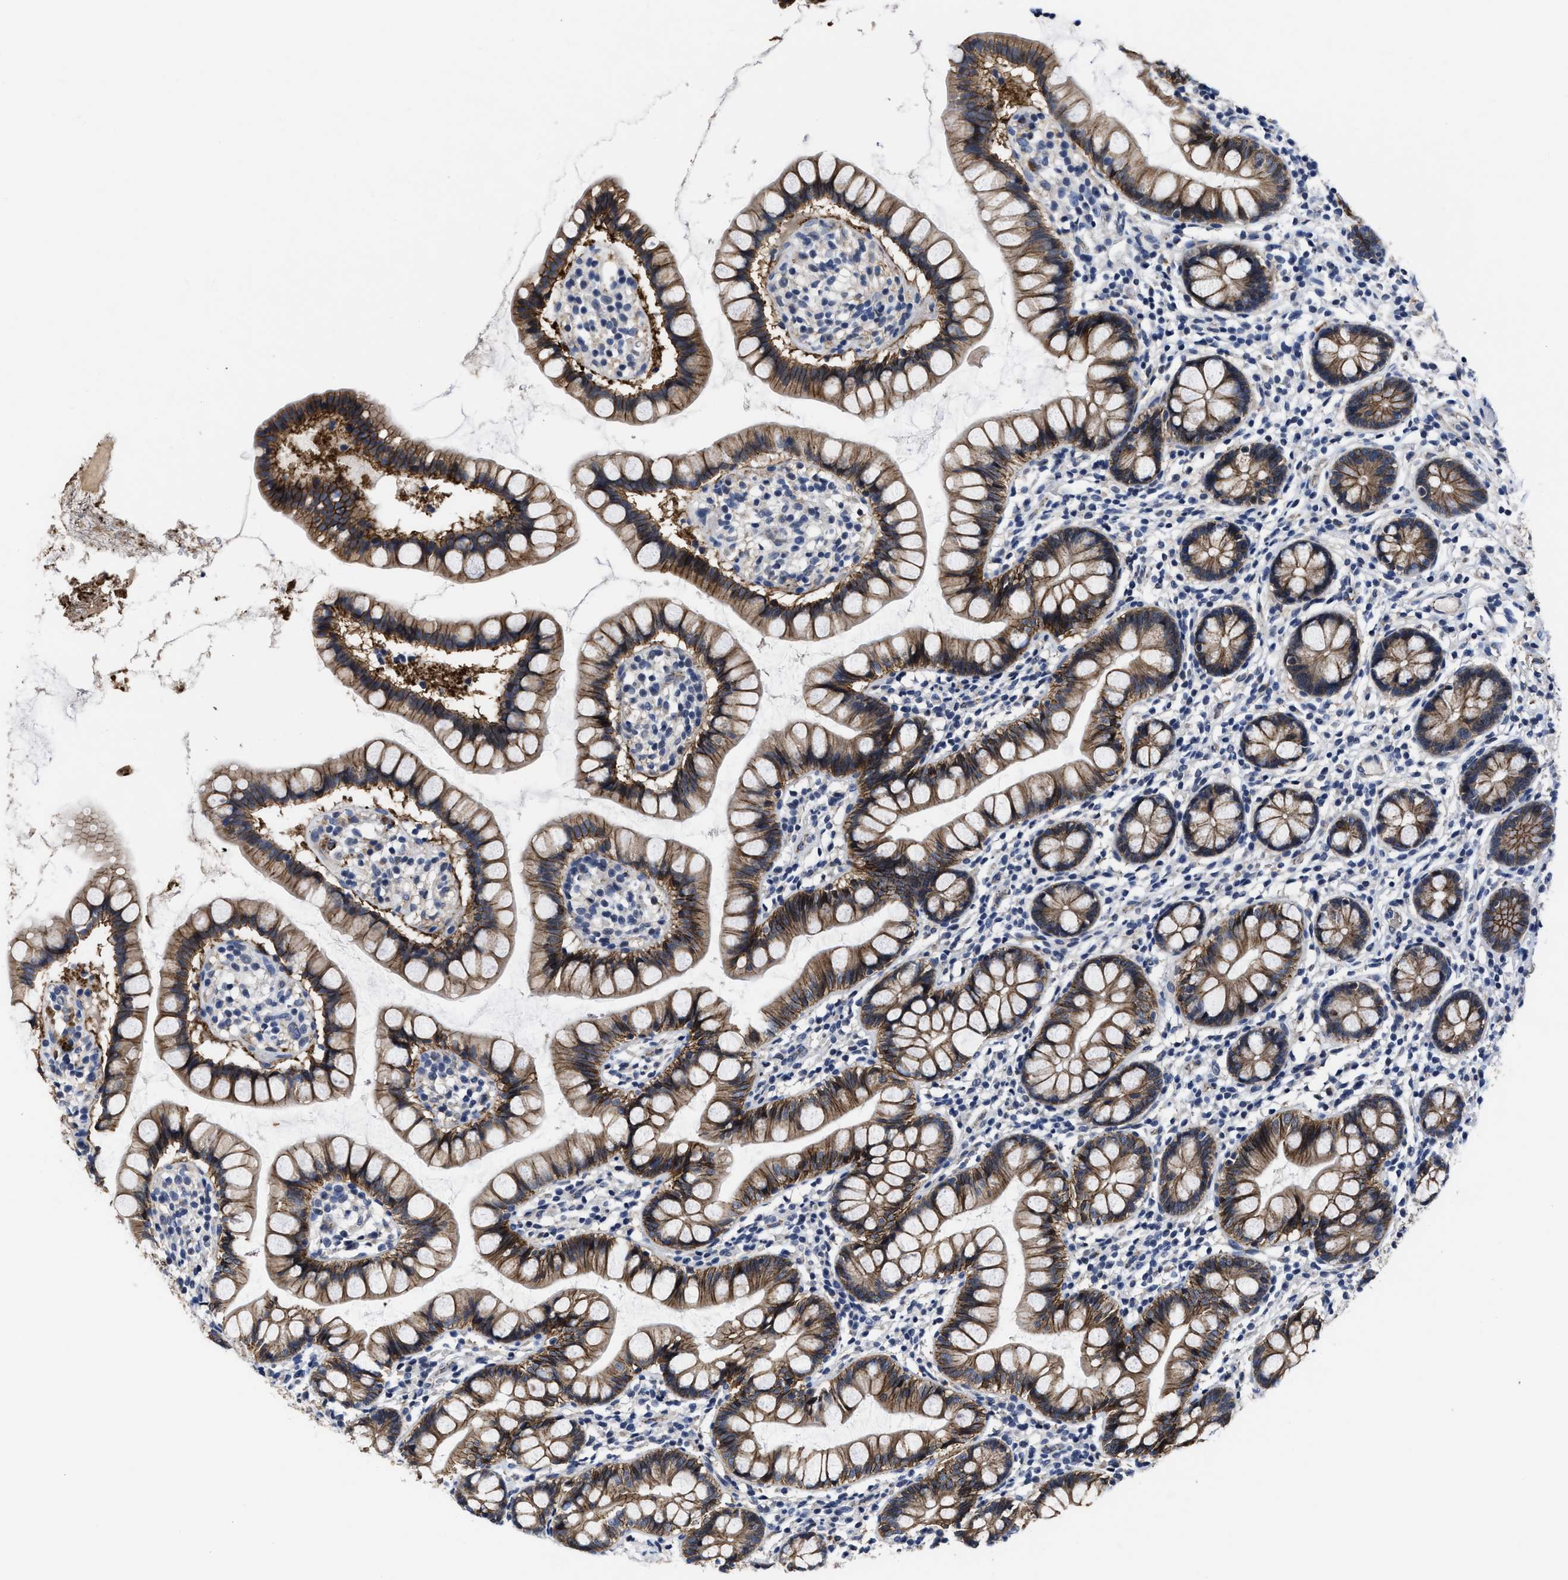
{"staining": {"intensity": "strong", "quantity": ">75%", "location": "cytoplasmic/membranous"}, "tissue": "small intestine", "cell_type": "Glandular cells", "image_type": "normal", "snomed": [{"axis": "morphology", "description": "Normal tissue, NOS"}, {"axis": "topography", "description": "Small intestine"}], "caption": "Immunohistochemistry (IHC) histopathology image of normal small intestine: human small intestine stained using IHC reveals high levels of strong protein expression localized specifically in the cytoplasmic/membranous of glandular cells, appearing as a cytoplasmic/membranous brown color.", "gene": "GHITM", "patient": {"sex": "female", "age": 84}}